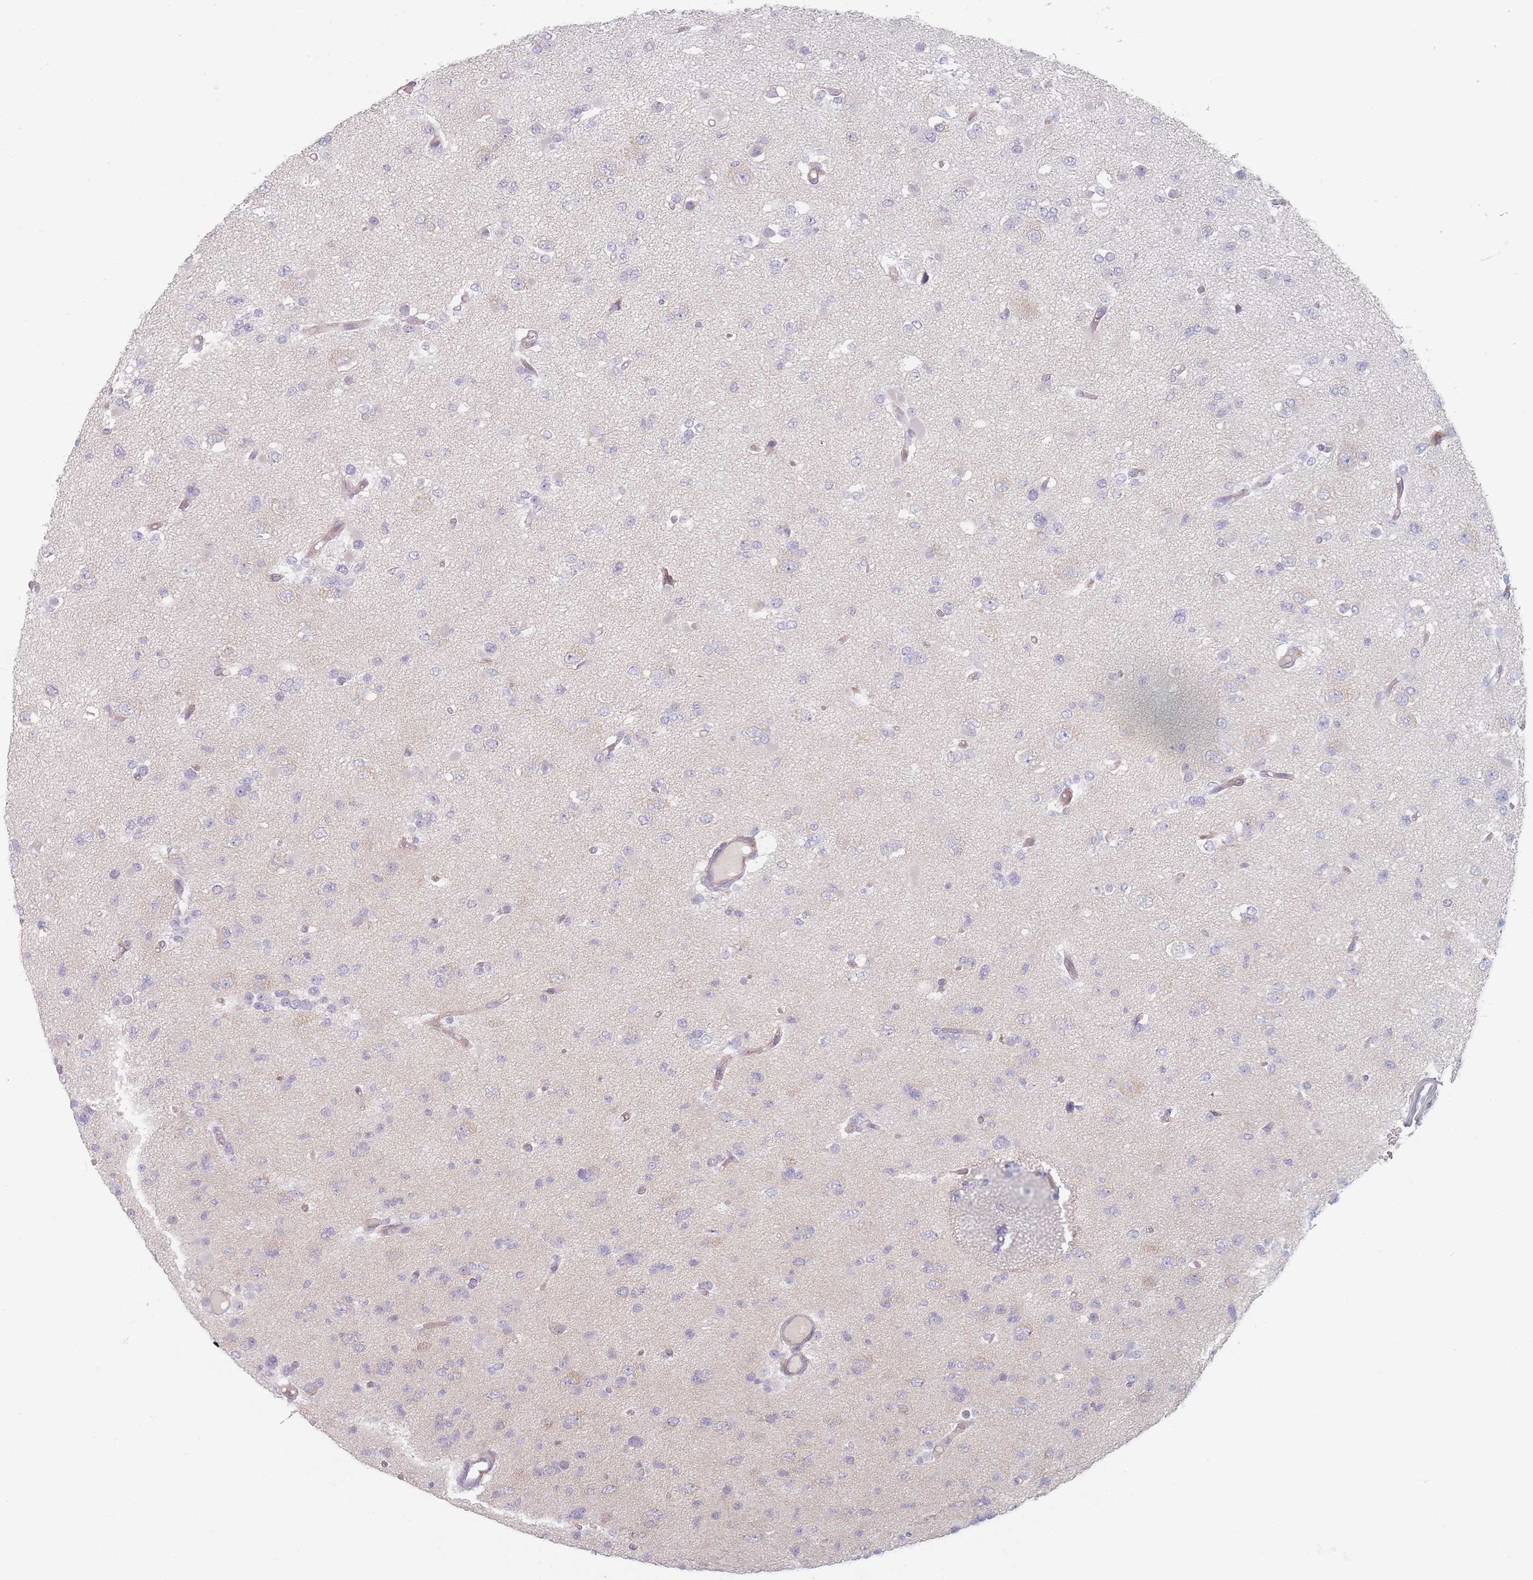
{"staining": {"intensity": "negative", "quantity": "none", "location": "none"}, "tissue": "glioma", "cell_type": "Tumor cells", "image_type": "cancer", "snomed": [{"axis": "morphology", "description": "Glioma, malignant, Low grade"}, {"axis": "topography", "description": "Brain"}], "caption": "DAB (3,3'-diaminobenzidine) immunohistochemical staining of malignant glioma (low-grade) reveals no significant expression in tumor cells.", "gene": "TMOD1", "patient": {"sex": "female", "age": 22}}